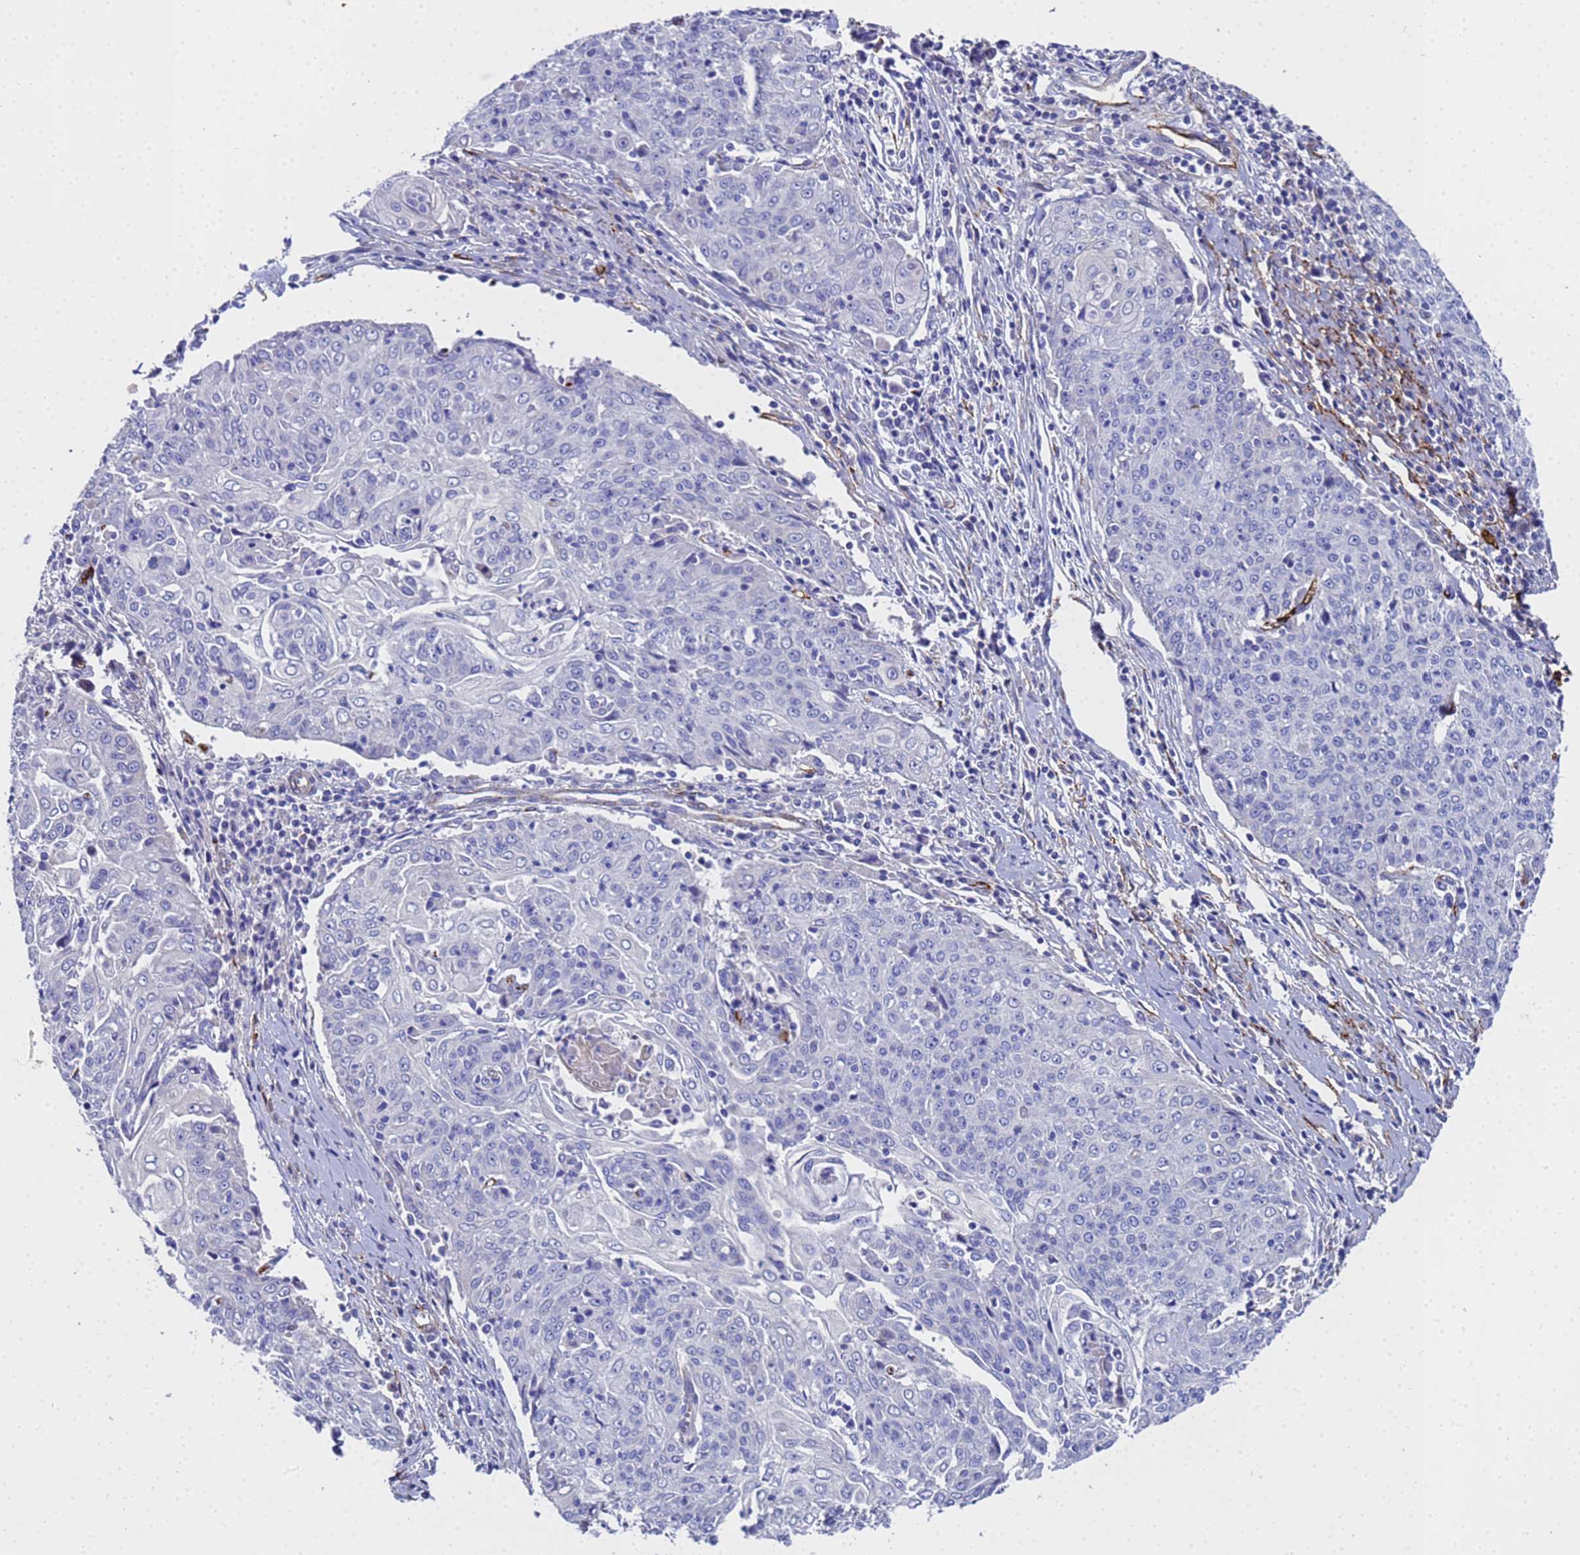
{"staining": {"intensity": "negative", "quantity": "none", "location": "none"}, "tissue": "cervical cancer", "cell_type": "Tumor cells", "image_type": "cancer", "snomed": [{"axis": "morphology", "description": "Squamous cell carcinoma, NOS"}, {"axis": "topography", "description": "Cervix"}], "caption": "High magnification brightfield microscopy of squamous cell carcinoma (cervical) stained with DAB (brown) and counterstained with hematoxylin (blue): tumor cells show no significant staining.", "gene": "ADIPOQ", "patient": {"sex": "female", "age": 48}}